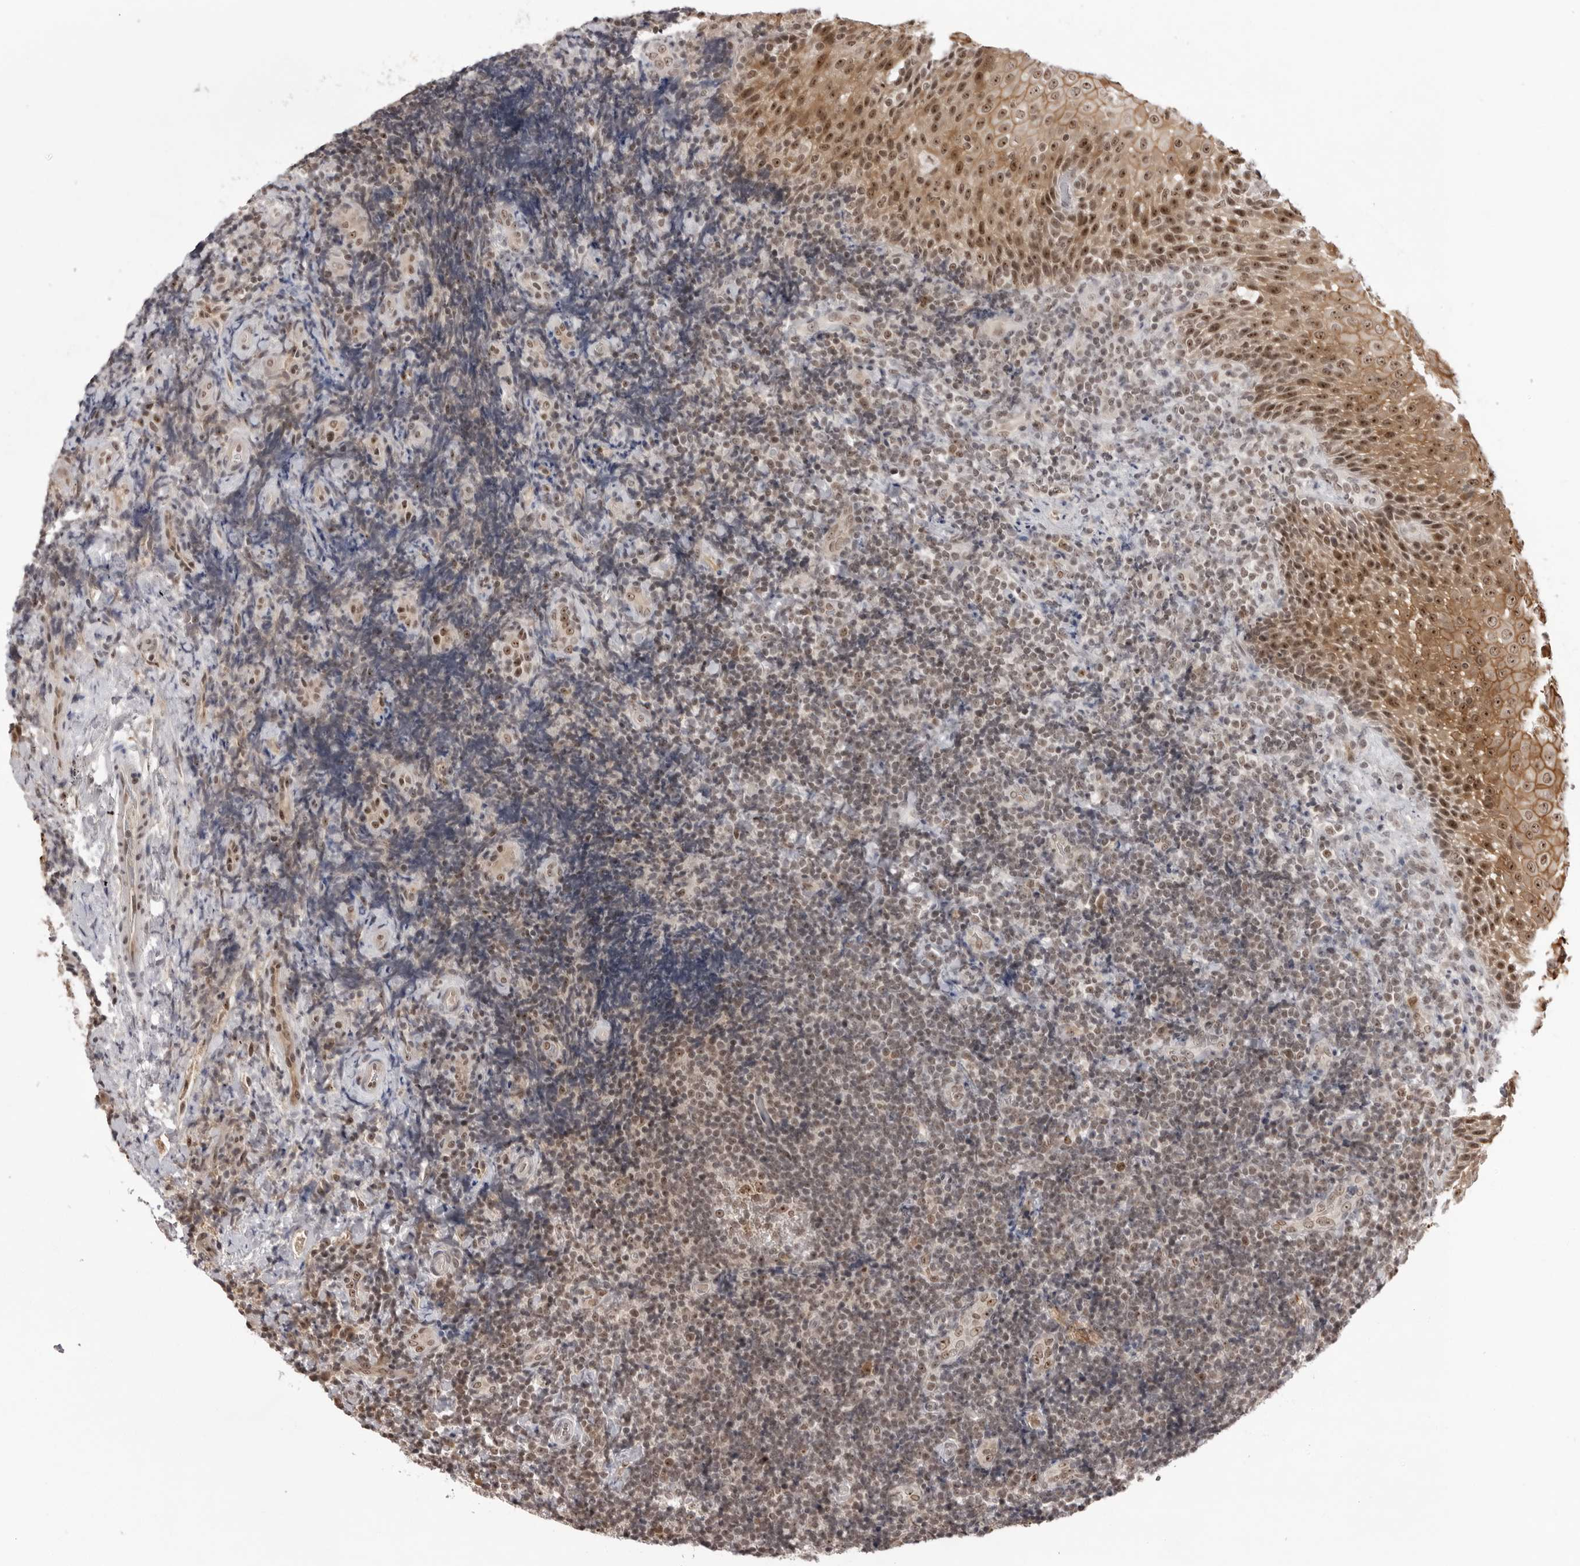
{"staining": {"intensity": "weak", "quantity": ">75%", "location": "nuclear"}, "tissue": "lymphoma", "cell_type": "Tumor cells", "image_type": "cancer", "snomed": [{"axis": "morphology", "description": "Malignant lymphoma, non-Hodgkin's type, High grade"}, {"axis": "topography", "description": "Tonsil"}], "caption": "This histopathology image exhibits lymphoma stained with immunohistochemistry (IHC) to label a protein in brown. The nuclear of tumor cells show weak positivity for the protein. Nuclei are counter-stained blue.", "gene": "EXOSC10", "patient": {"sex": "female", "age": 36}}